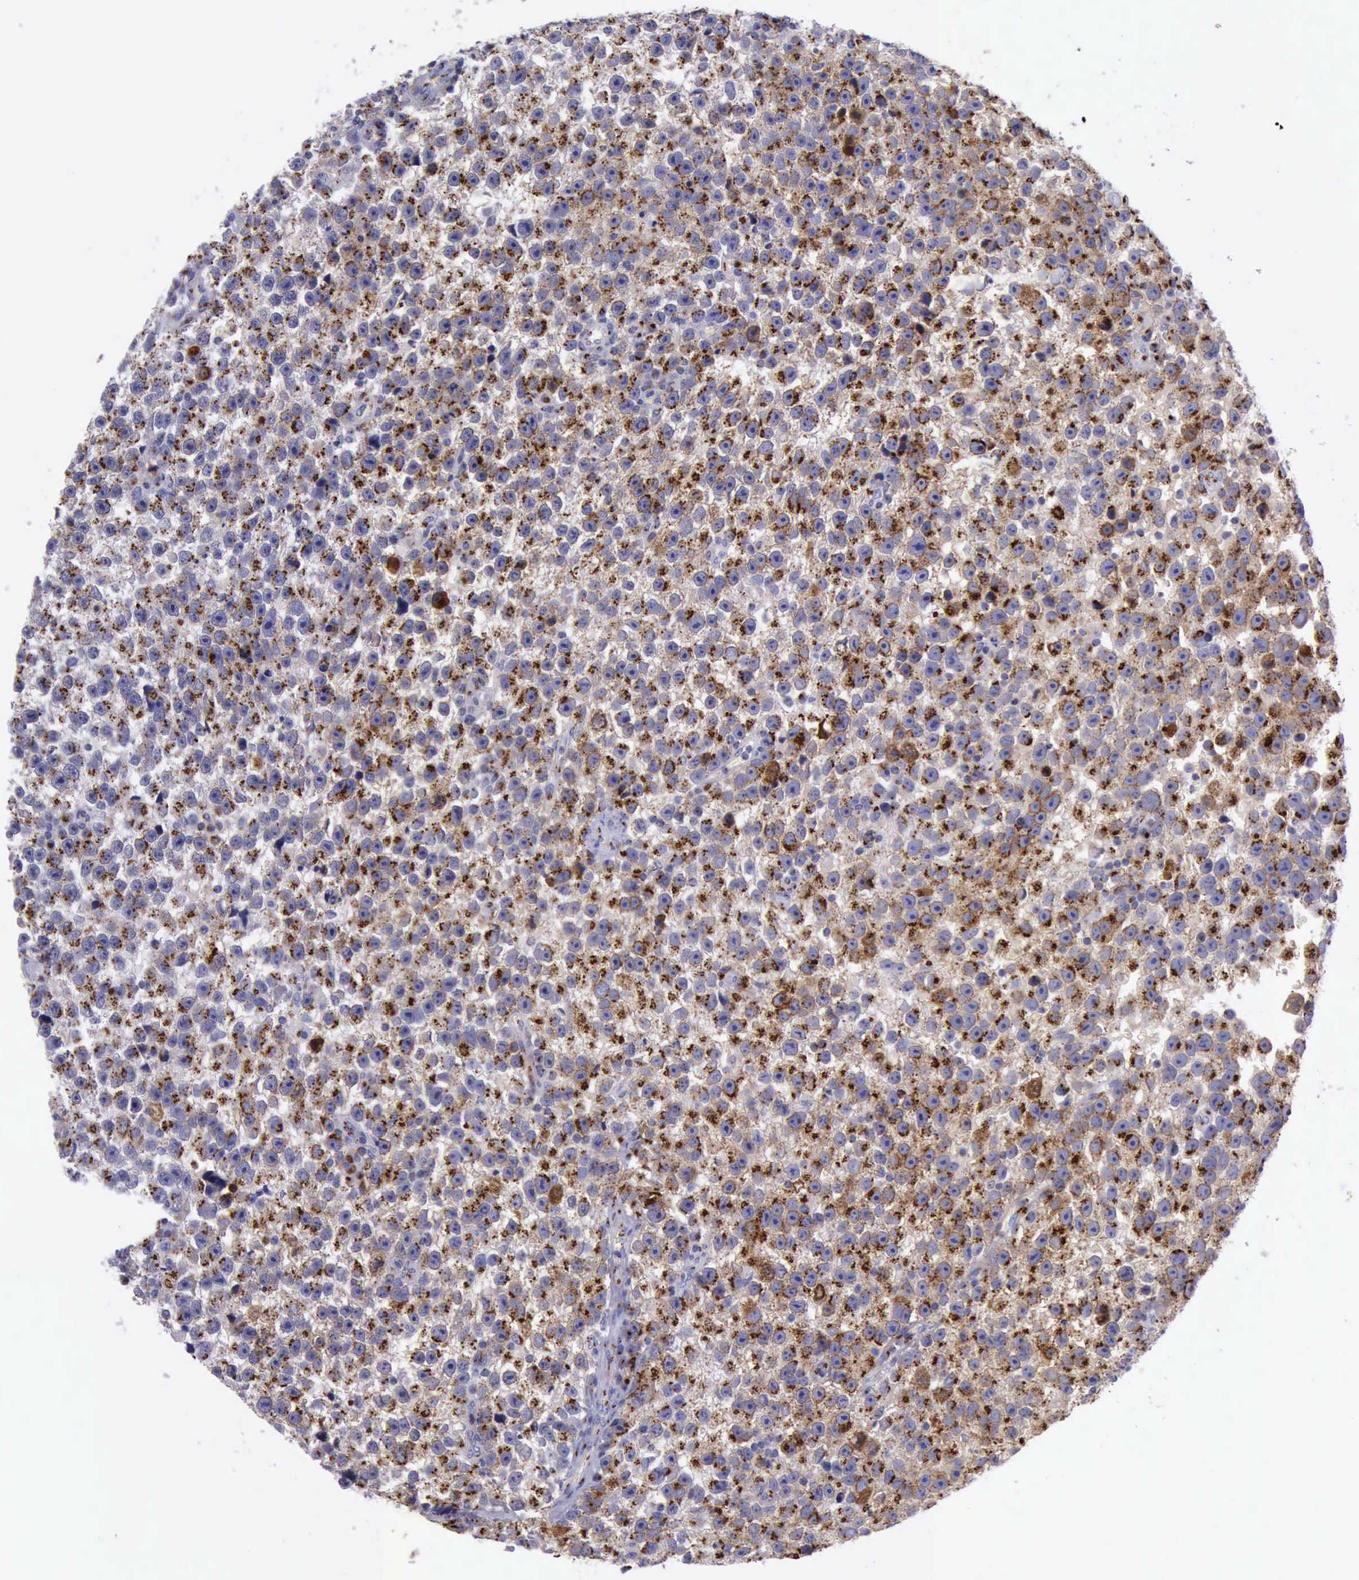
{"staining": {"intensity": "strong", "quantity": ">75%", "location": "cytoplasmic/membranous"}, "tissue": "testis cancer", "cell_type": "Tumor cells", "image_type": "cancer", "snomed": [{"axis": "morphology", "description": "Seminoma, NOS"}, {"axis": "topography", "description": "Testis"}], "caption": "Human testis cancer (seminoma) stained for a protein (brown) demonstrates strong cytoplasmic/membranous positive staining in about >75% of tumor cells.", "gene": "GOLGA5", "patient": {"sex": "male", "age": 33}}